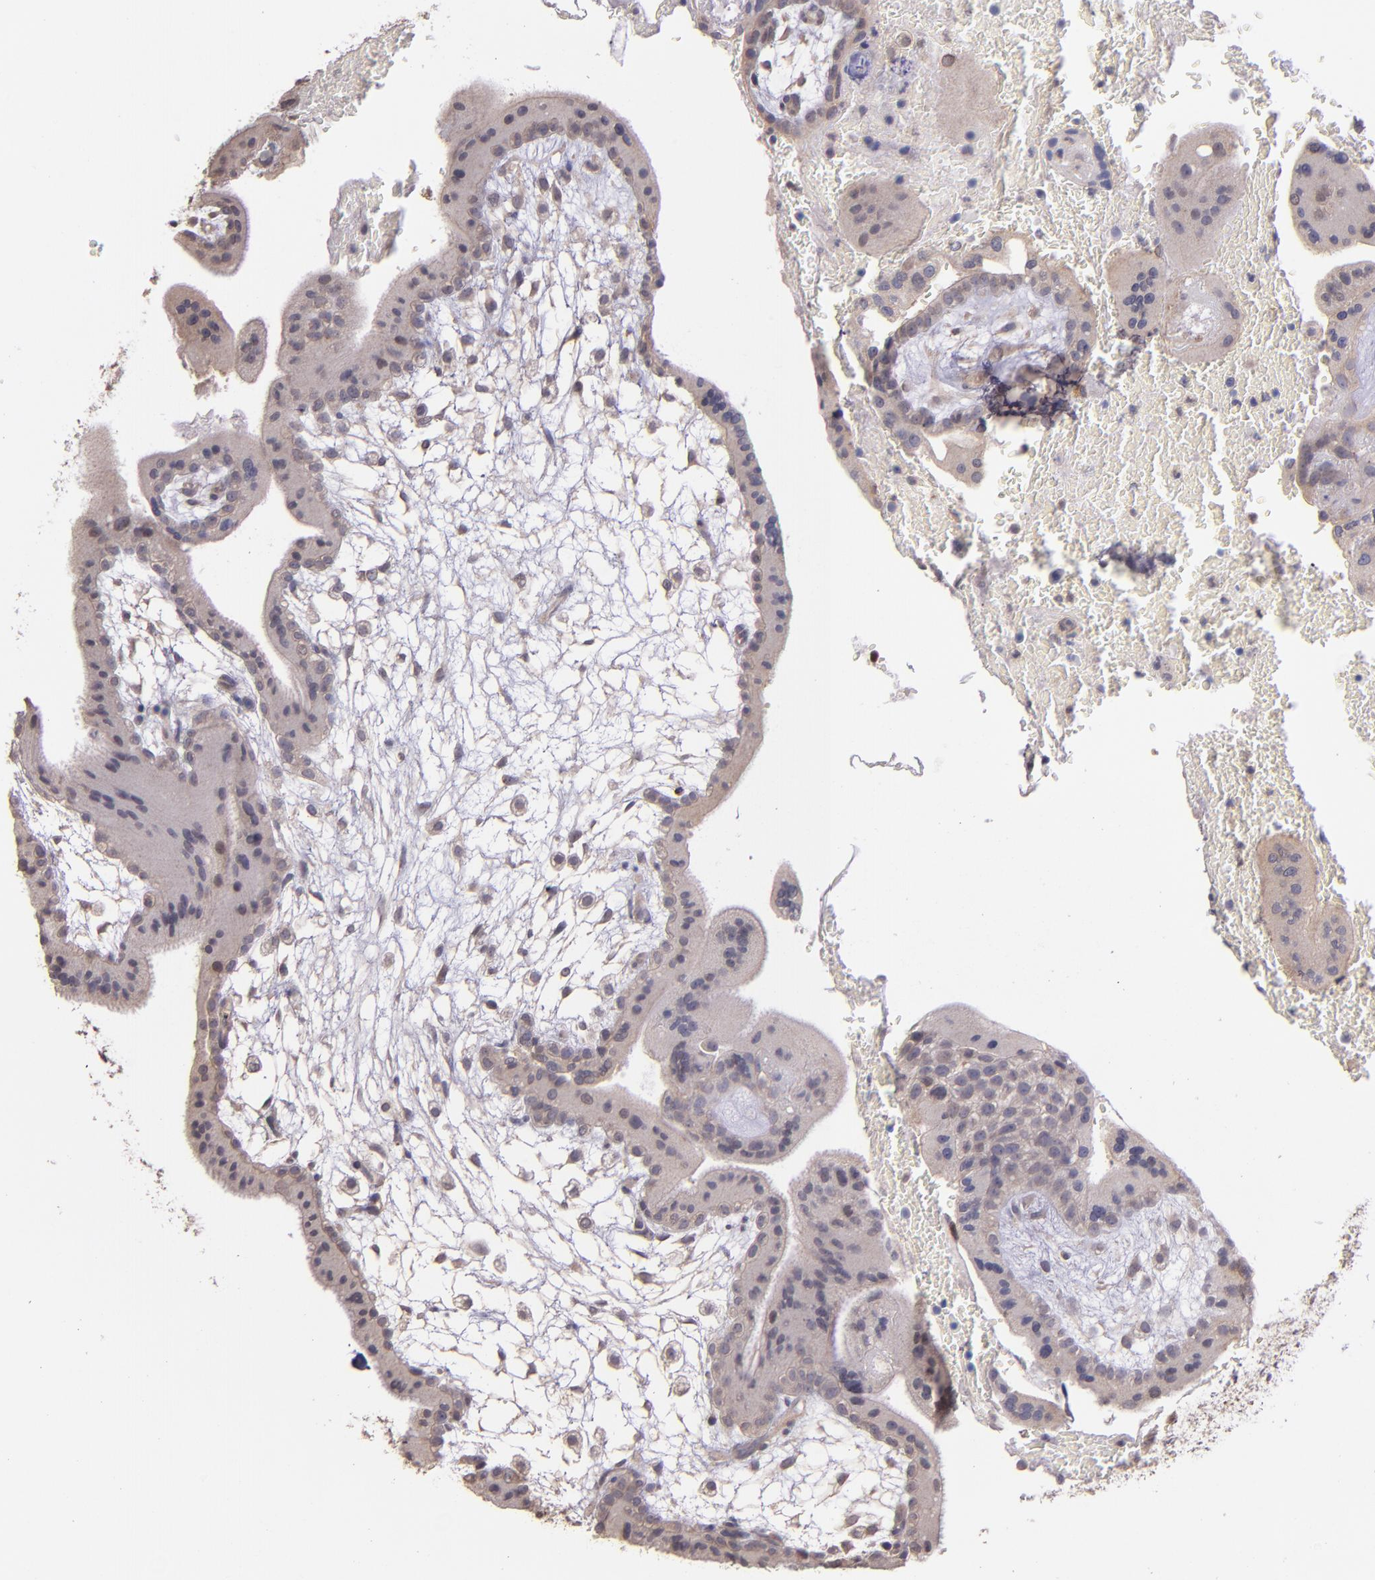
{"staining": {"intensity": "weak", "quantity": "25%-75%", "location": "cytoplasmic/membranous"}, "tissue": "placenta", "cell_type": "Decidual cells", "image_type": "normal", "snomed": [{"axis": "morphology", "description": "Normal tissue, NOS"}, {"axis": "topography", "description": "Placenta"}], "caption": "The histopathology image shows a brown stain indicating the presence of a protein in the cytoplasmic/membranous of decidual cells in placenta. (Brightfield microscopy of DAB IHC at high magnification).", "gene": "NUP62CL", "patient": {"sex": "female", "age": 35}}